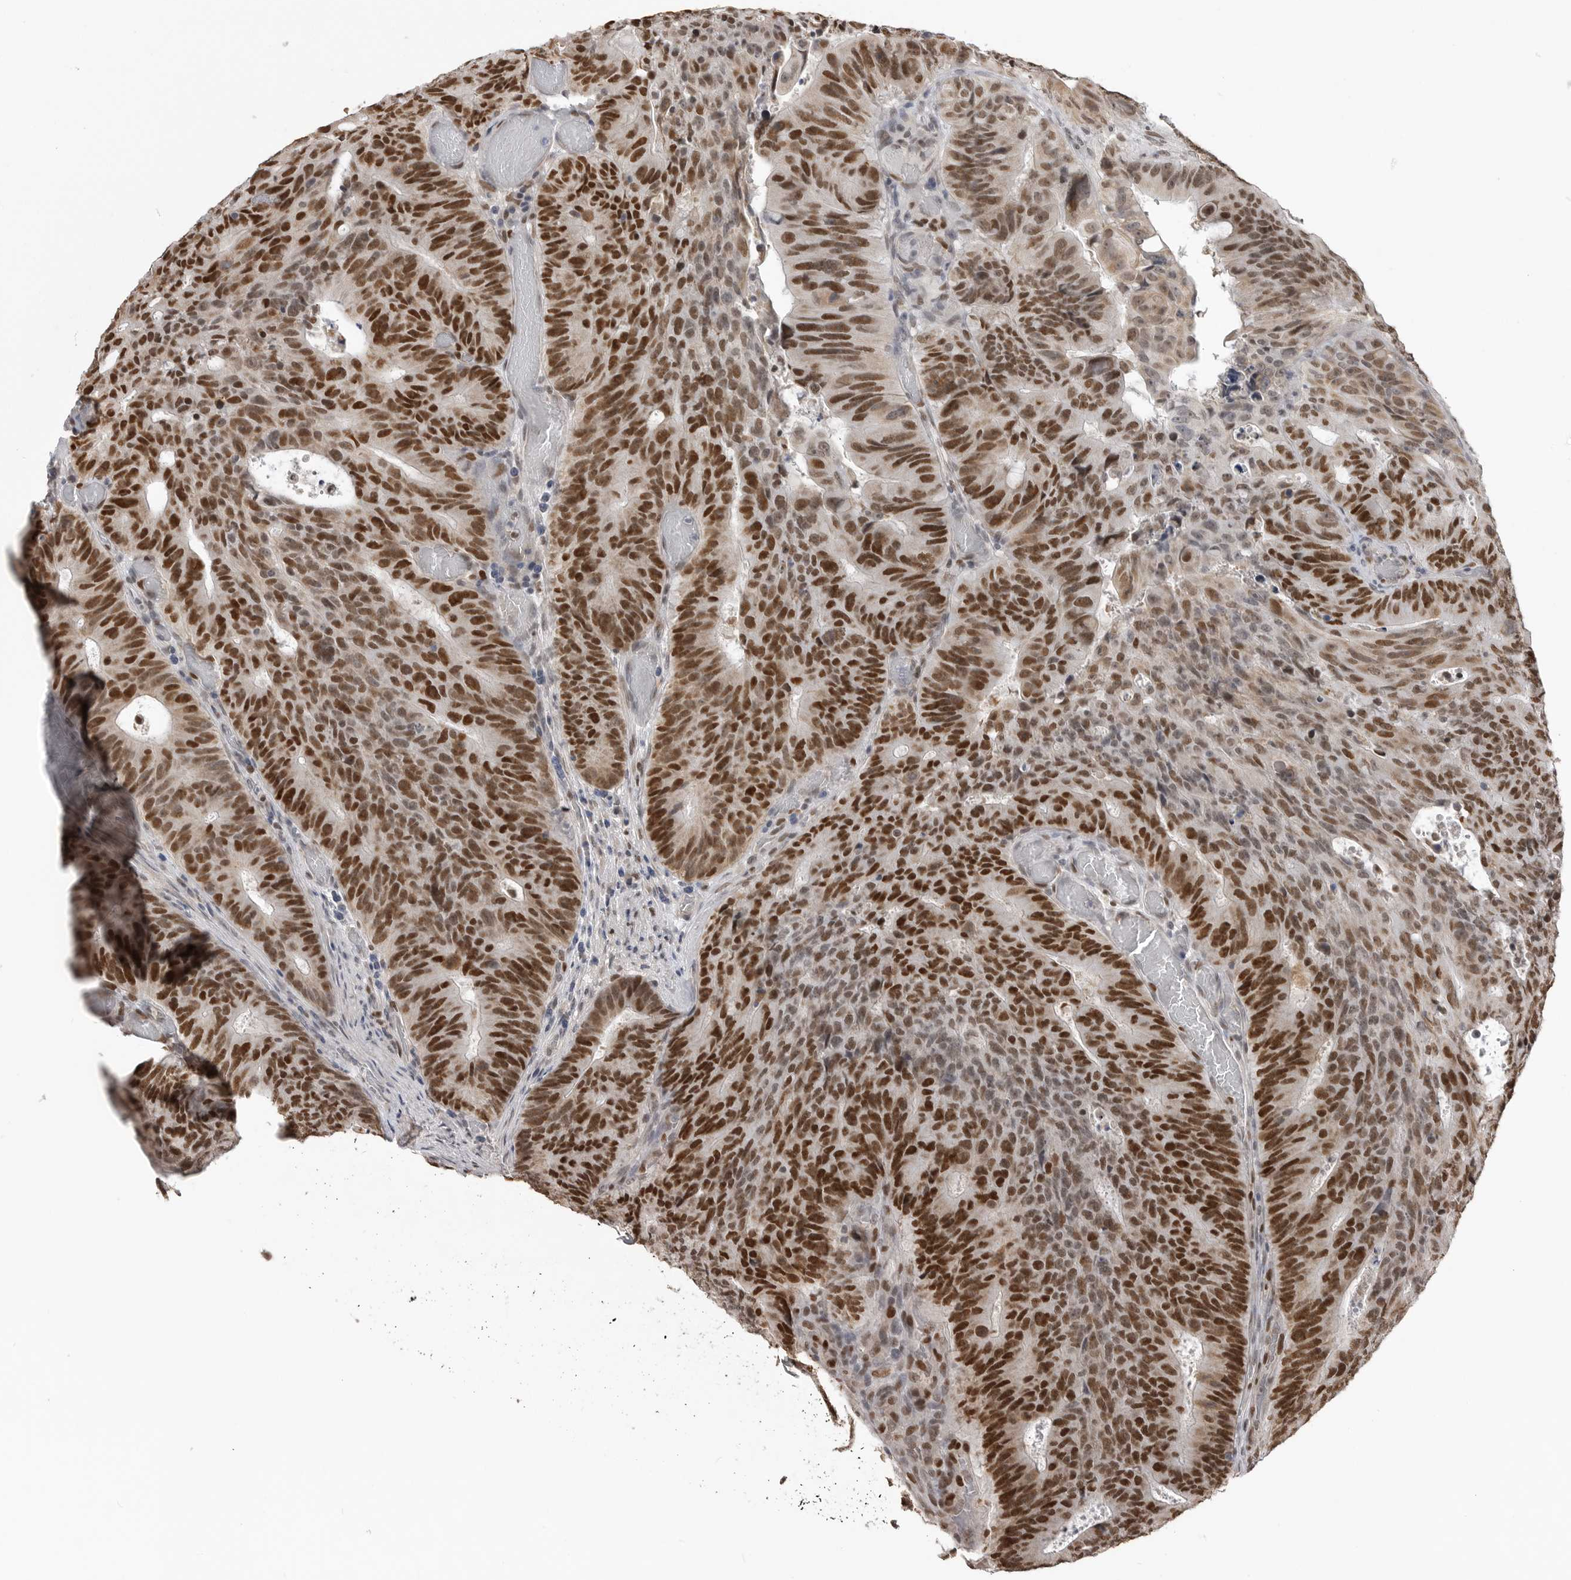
{"staining": {"intensity": "strong", "quantity": ">75%", "location": "nuclear"}, "tissue": "colorectal cancer", "cell_type": "Tumor cells", "image_type": "cancer", "snomed": [{"axis": "morphology", "description": "Adenocarcinoma, NOS"}, {"axis": "topography", "description": "Colon"}], "caption": "Protein staining of colorectal cancer (adenocarcinoma) tissue exhibits strong nuclear expression in approximately >75% of tumor cells.", "gene": "SMARCC1", "patient": {"sex": "male", "age": 87}}